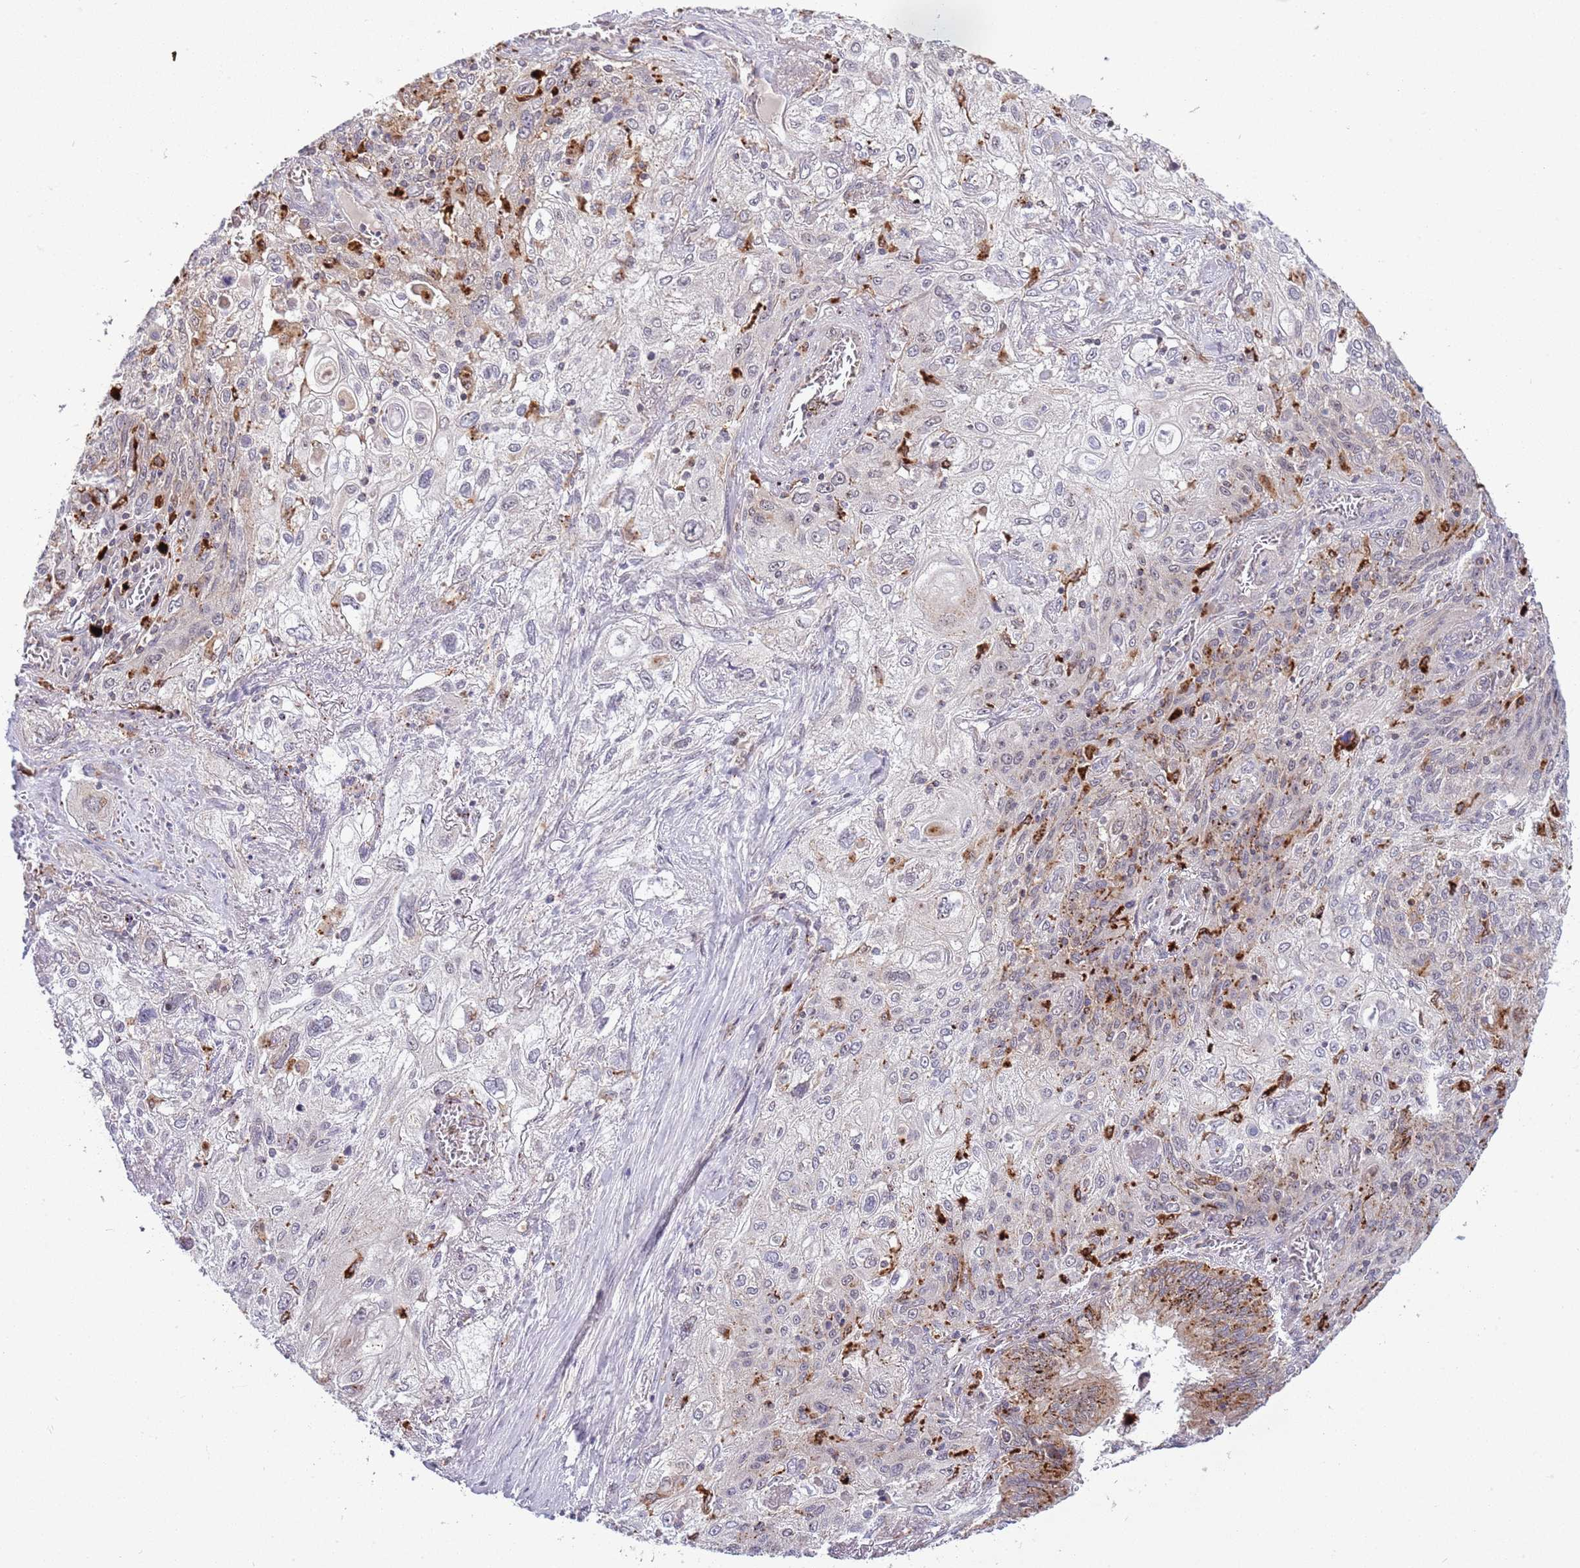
{"staining": {"intensity": "weak", "quantity": "<25%", "location": "cytoplasmic/membranous"}, "tissue": "lung cancer", "cell_type": "Tumor cells", "image_type": "cancer", "snomed": [{"axis": "morphology", "description": "Squamous cell carcinoma, NOS"}, {"axis": "topography", "description": "Lung"}], "caption": "Immunohistochemical staining of lung cancer exhibits no significant expression in tumor cells.", "gene": "TRIM27", "patient": {"sex": "female", "age": 69}}